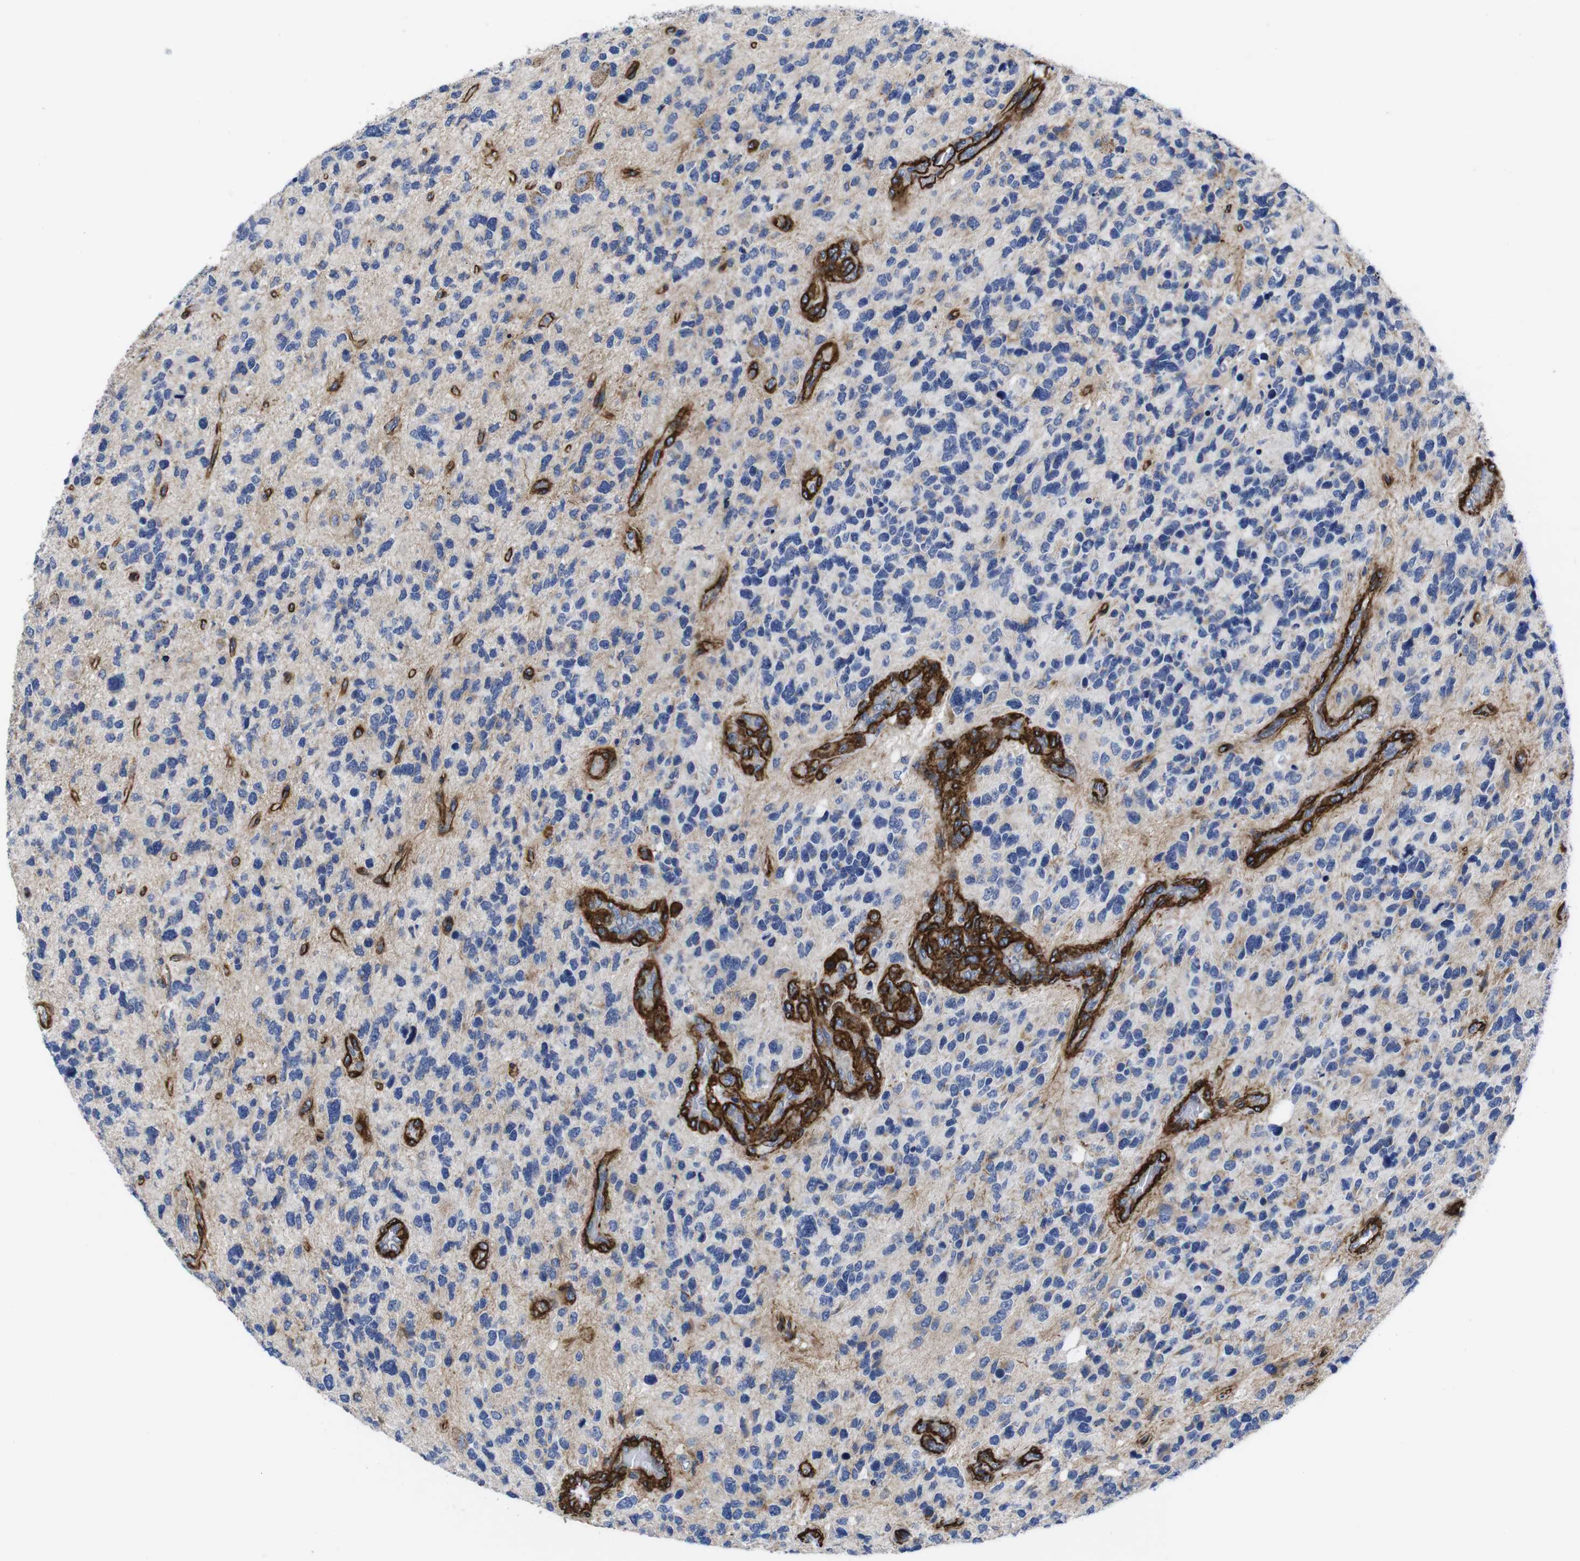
{"staining": {"intensity": "weak", "quantity": "<25%", "location": "cytoplasmic/membranous"}, "tissue": "glioma", "cell_type": "Tumor cells", "image_type": "cancer", "snomed": [{"axis": "morphology", "description": "Glioma, malignant, High grade"}, {"axis": "topography", "description": "Brain"}], "caption": "Photomicrograph shows no protein staining in tumor cells of glioma tissue.", "gene": "WNT10A", "patient": {"sex": "female", "age": 58}}